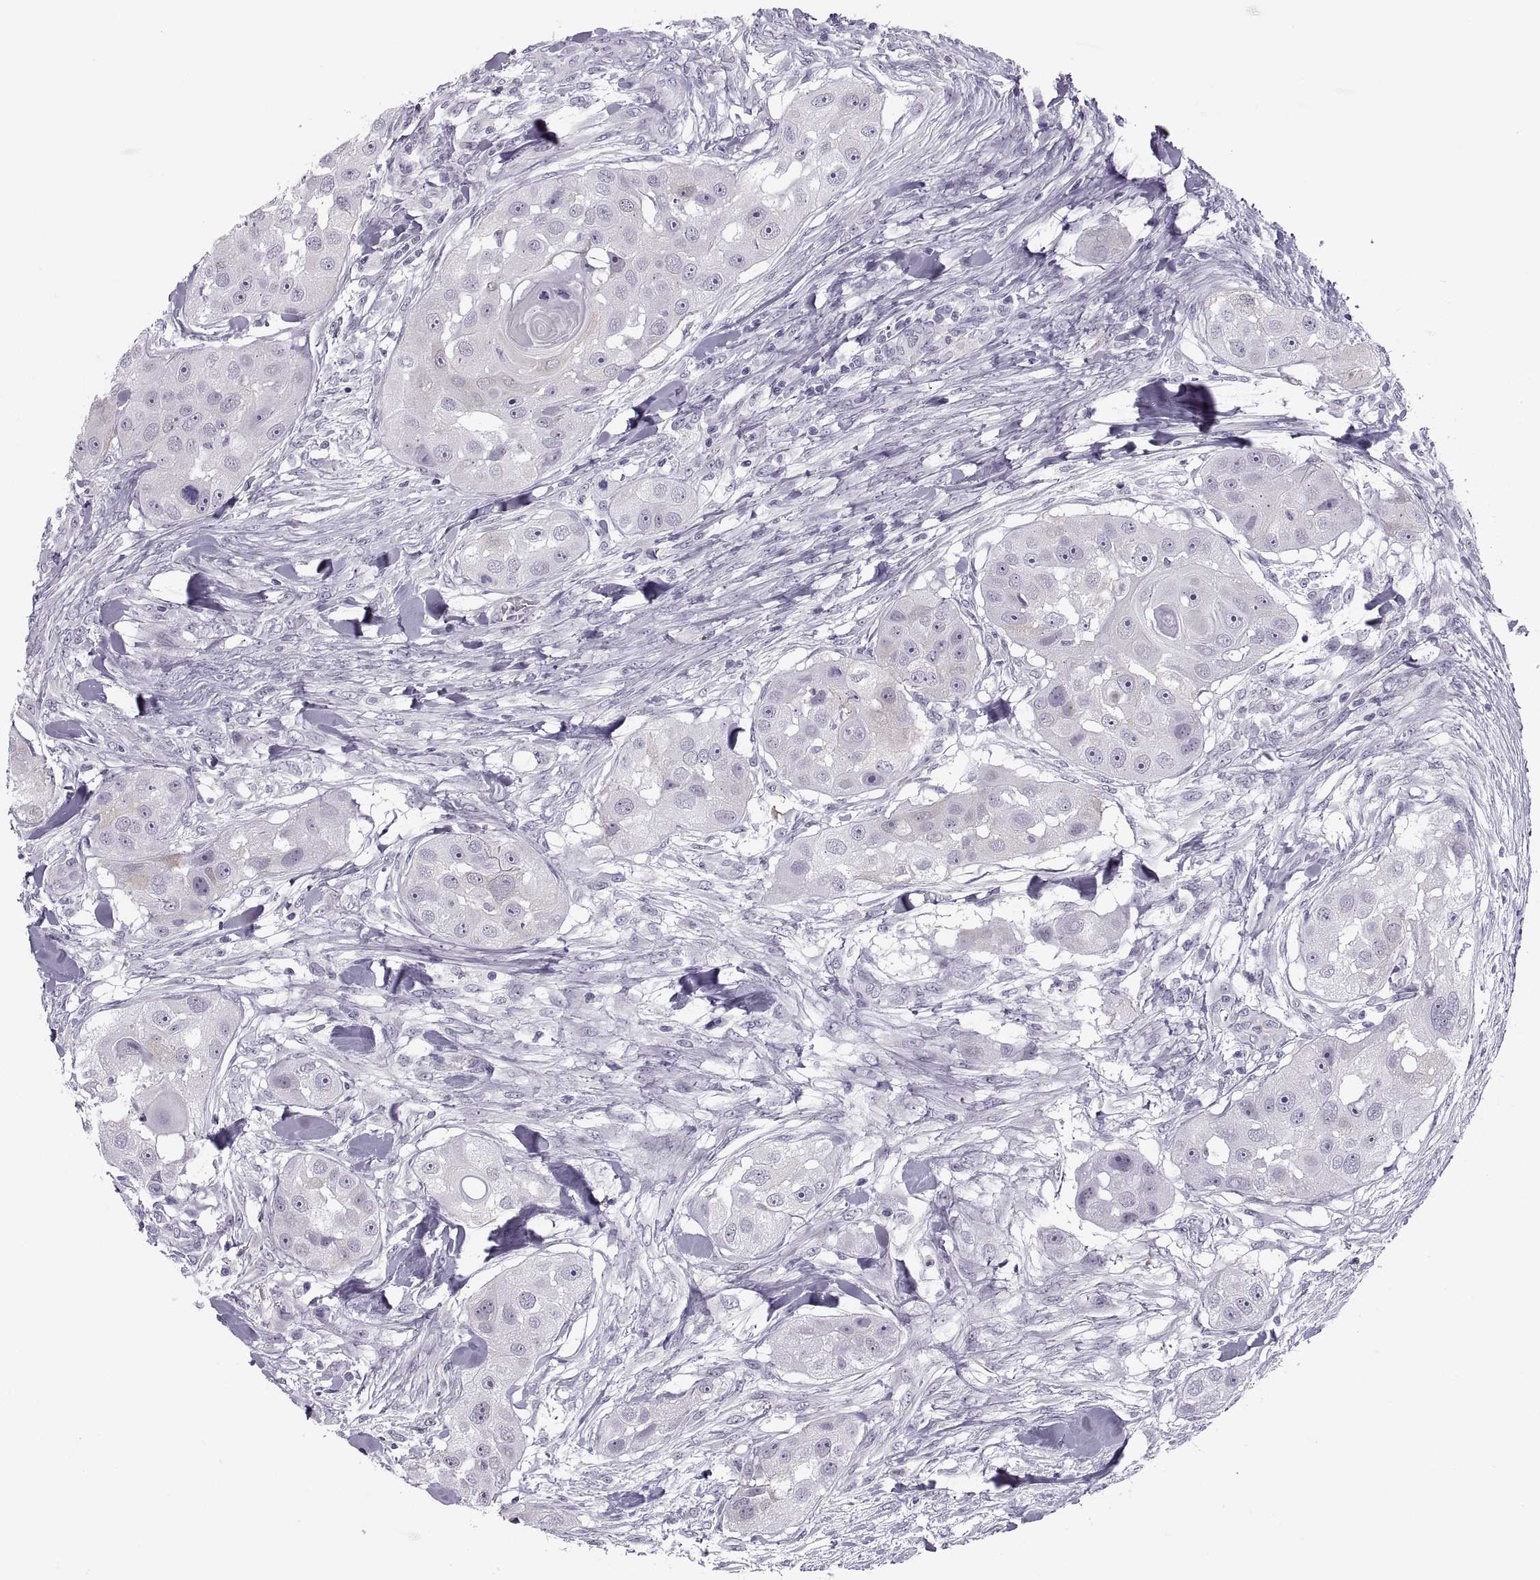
{"staining": {"intensity": "negative", "quantity": "none", "location": "none"}, "tissue": "head and neck cancer", "cell_type": "Tumor cells", "image_type": "cancer", "snomed": [{"axis": "morphology", "description": "Squamous cell carcinoma, NOS"}, {"axis": "topography", "description": "Head-Neck"}], "caption": "Protein analysis of head and neck cancer (squamous cell carcinoma) reveals no significant expression in tumor cells.", "gene": "C3orf22", "patient": {"sex": "male", "age": 51}}